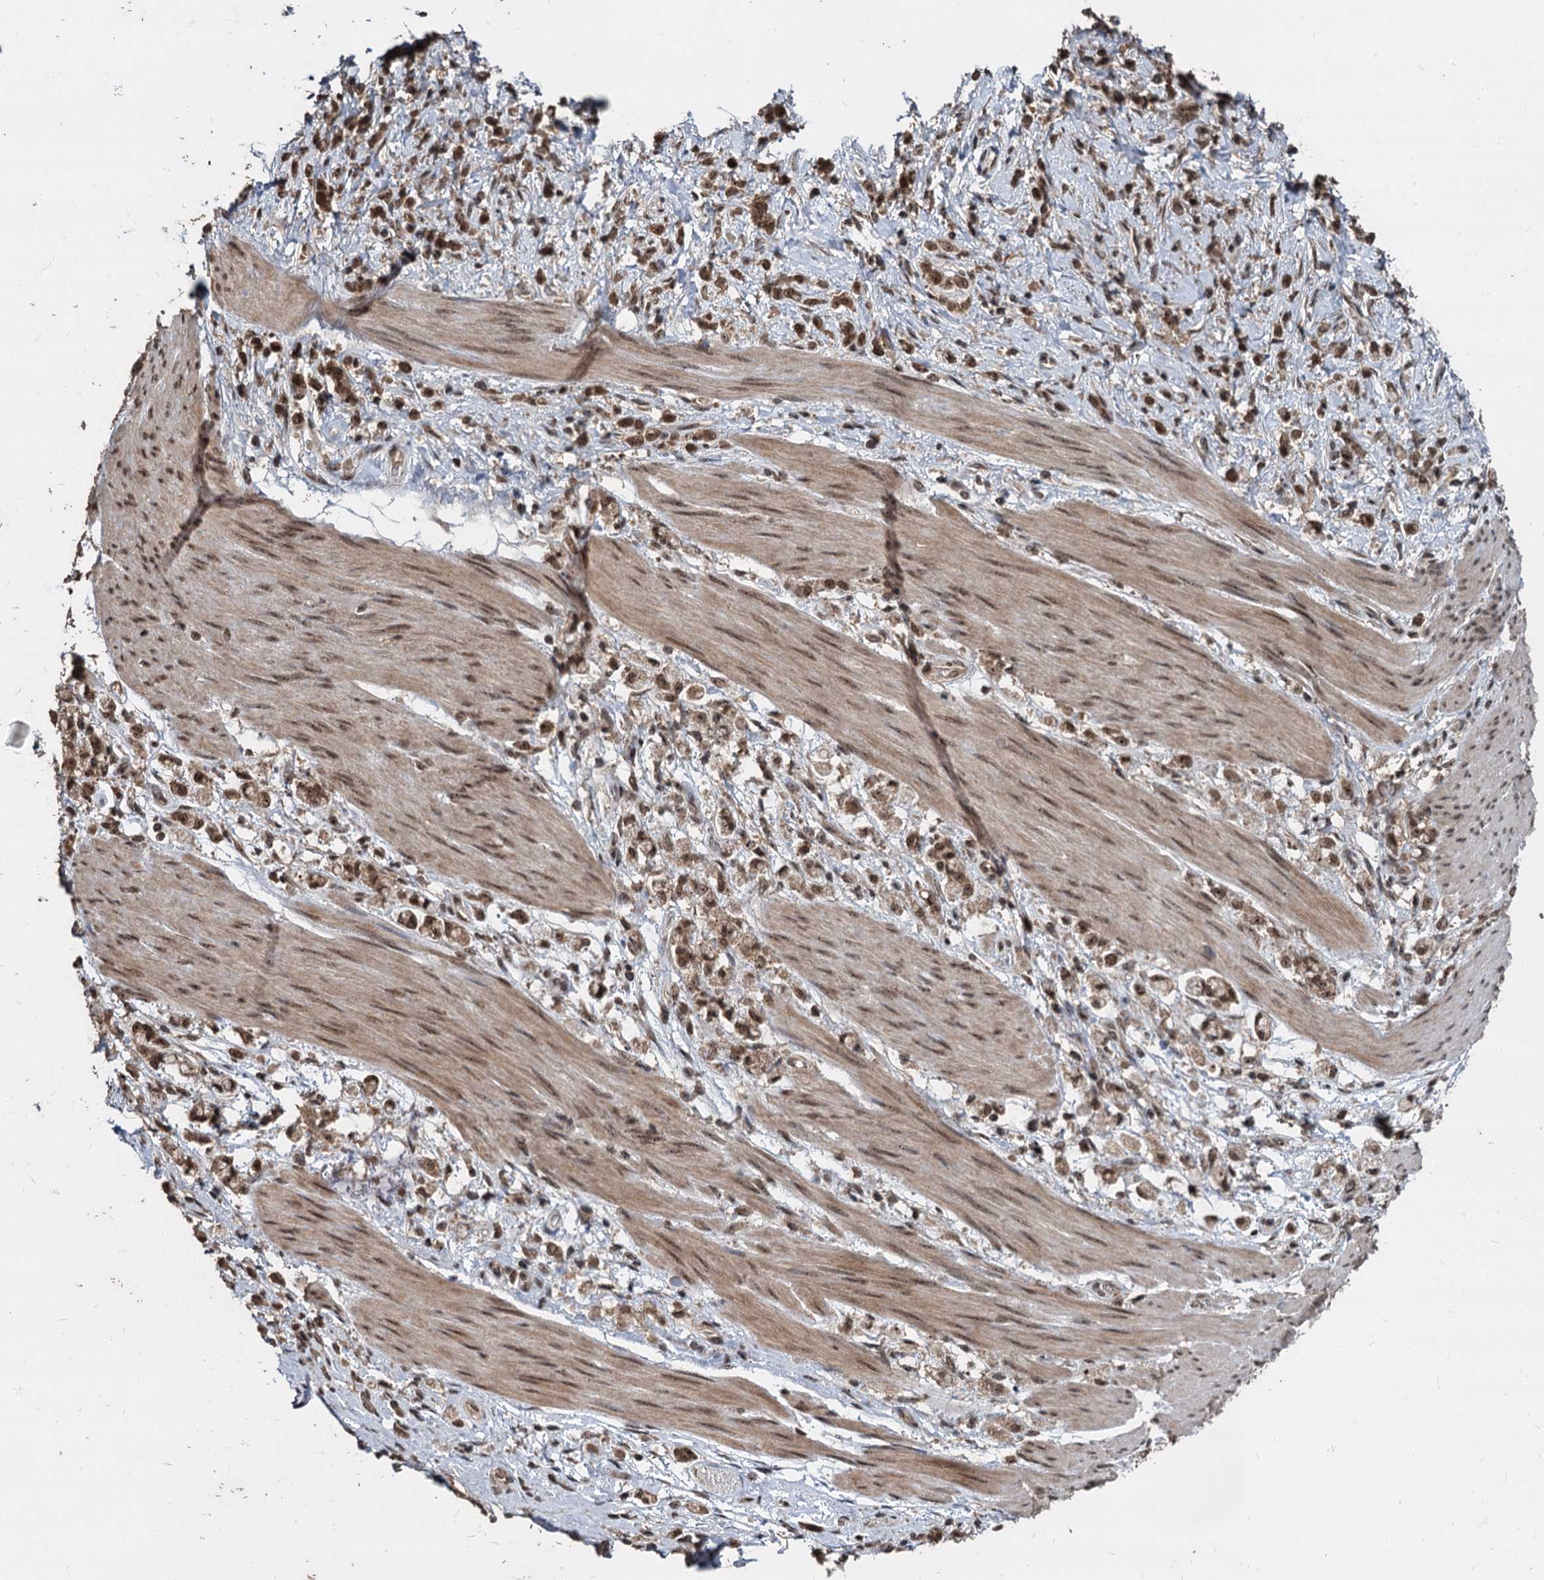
{"staining": {"intensity": "moderate", "quantity": ">75%", "location": "nuclear"}, "tissue": "stomach cancer", "cell_type": "Tumor cells", "image_type": "cancer", "snomed": [{"axis": "morphology", "description": "Adenocarcinoma, NOS"}, {"axis": "topography", "description": "Stomach"}], "caption": "Tumor cells display moderate nuclear staining in approximately >75% of cells in adenocarcinoma (stomach).", "gene": "FAM216B", "patient": {"sex": "female", "age": 60}}